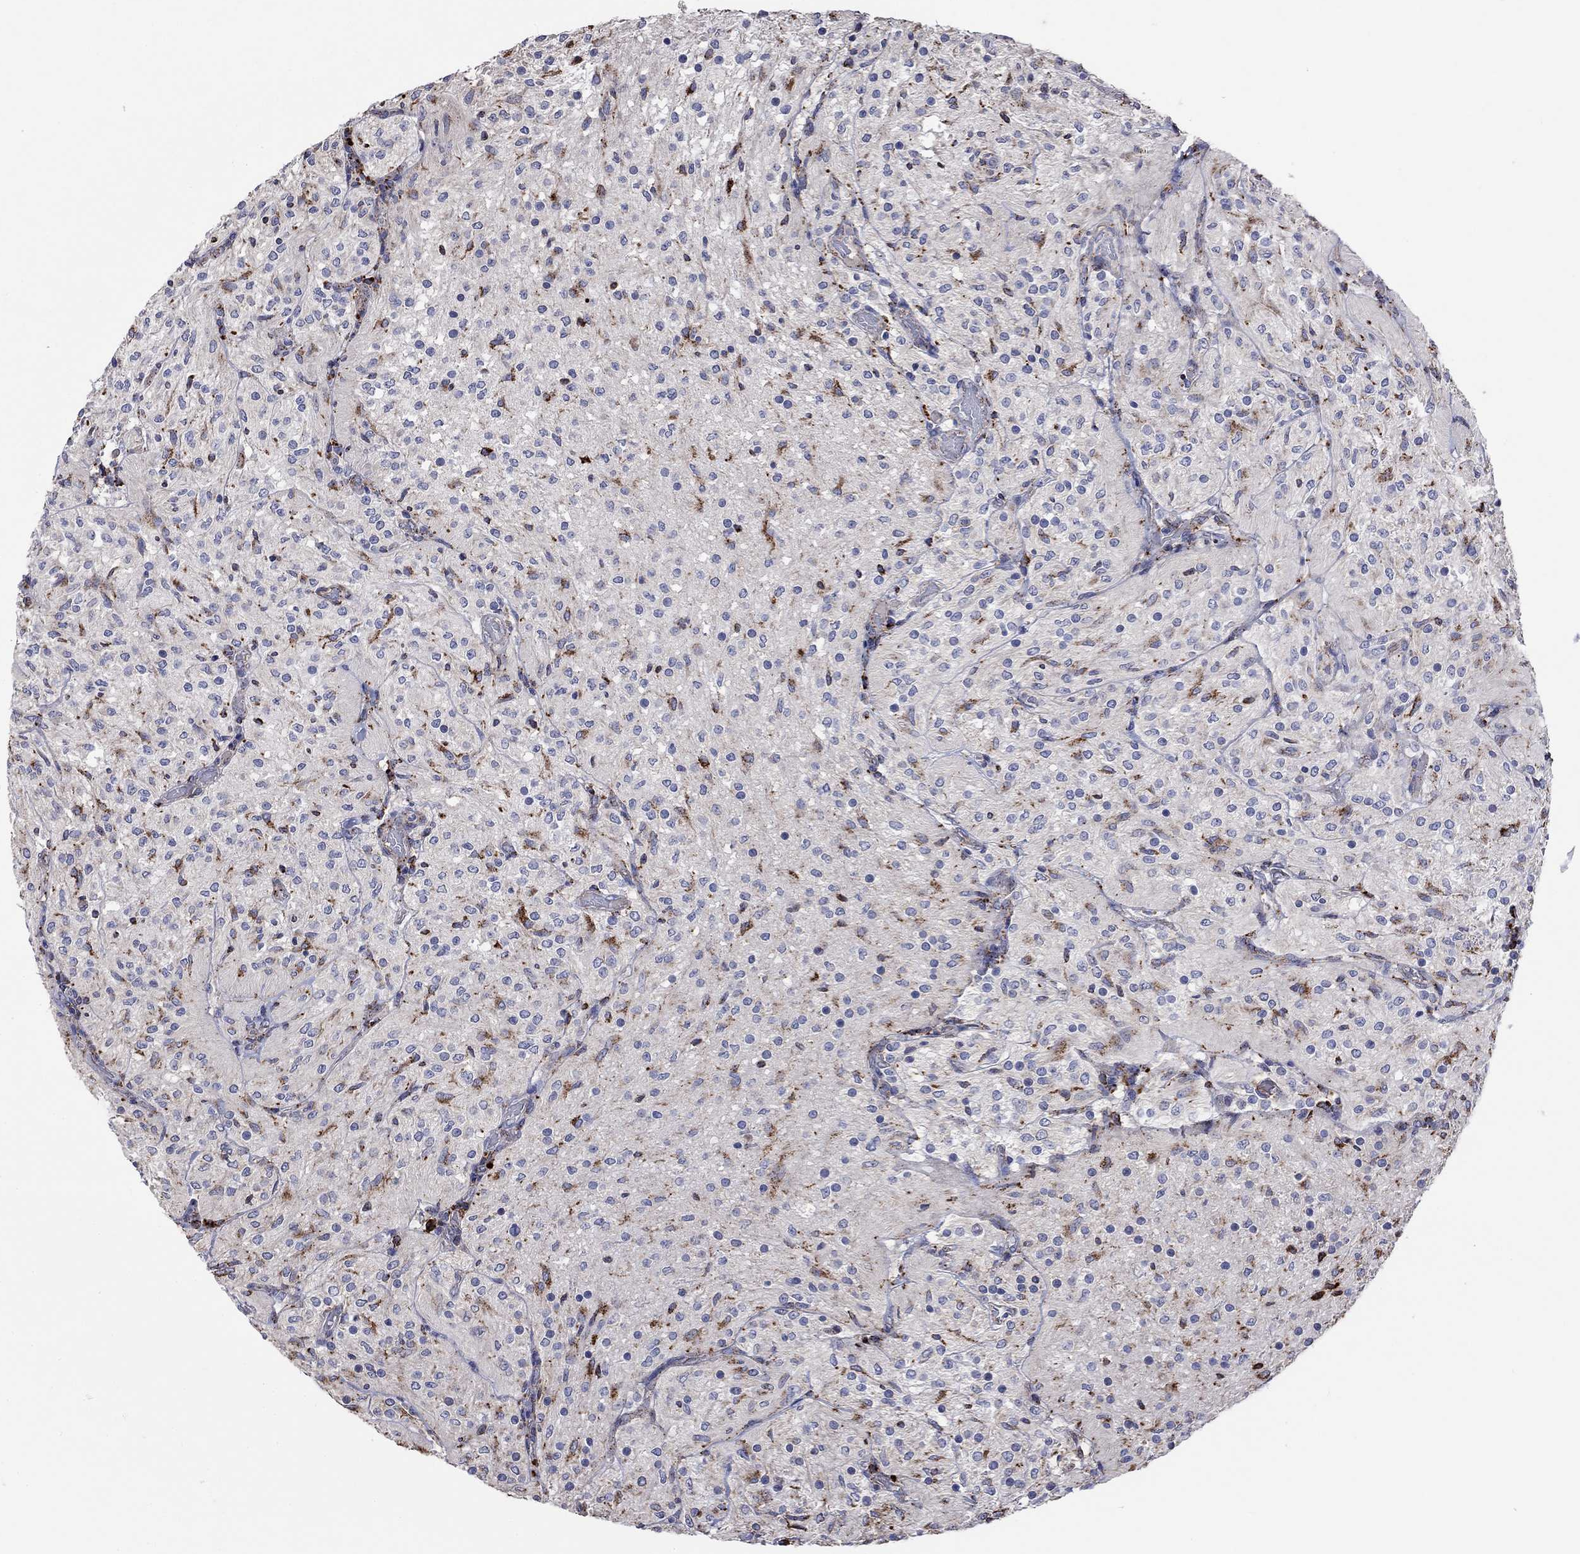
{"staining": {"intensity": "strong", "quantity": "<25%", "location": "cytoplasmic/membranous"}, "tissue": "glioma", "cell_type": "Tumor cells", "image_type": "cancer", "snomed": [{"axis": "morphology", "description": "Glioma, malignant, Low grade"}, {"axis": "topography", "description": "Brain"}], "caption": "Immunohistochemistry (IHC) histopathology image of neoplastic tissue: glioma stained using immunohistochemistry reveals medium levels of strong protein expression localized specifically in the cytoplasmic/membranous of tumor cells, appearing as a cytoplasmic/membranous brown color.", "gene": "CTSB", "patient": {"sex": "male", "age": 3}}